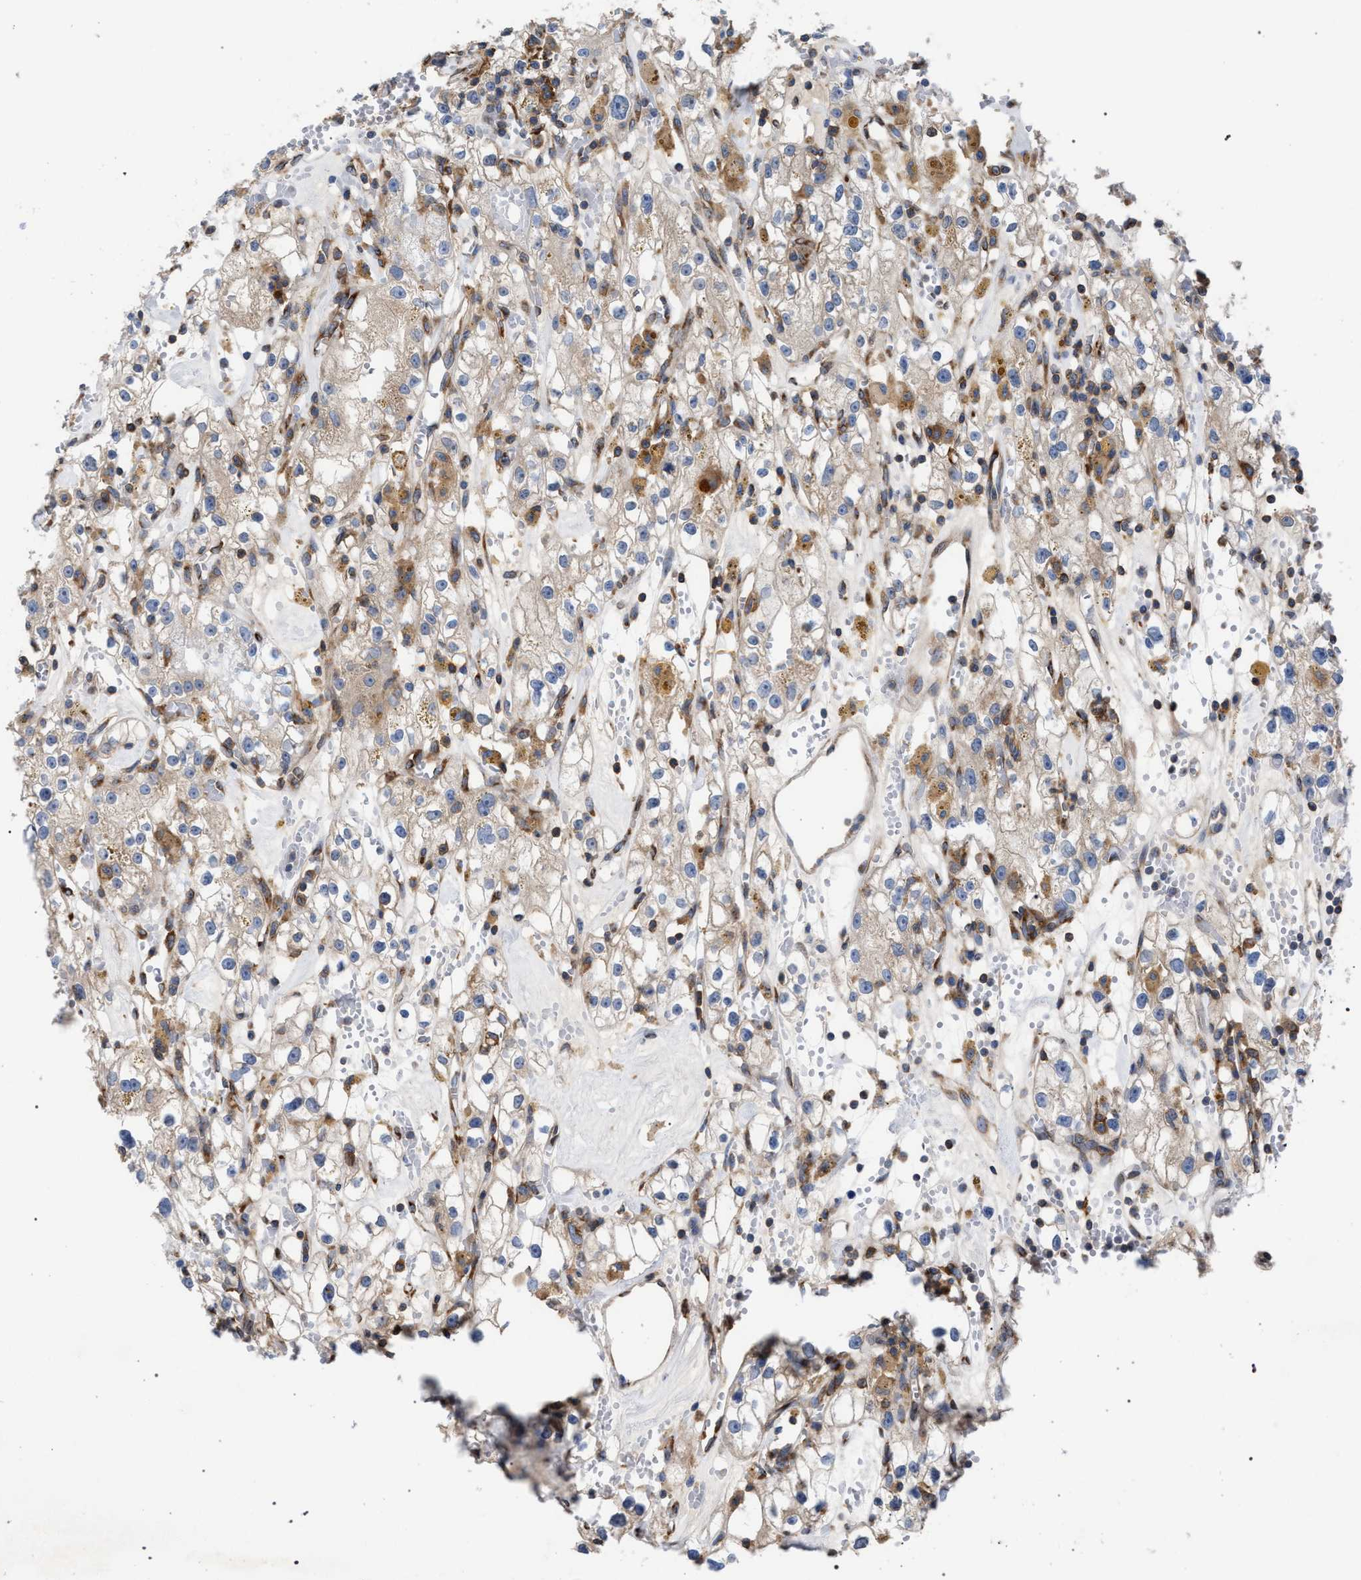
{"staining": {"intensity": "moderate", "quantity": "<25%", "location": "cytoplasmic/membranous"}, "tissue": "renal cancer", "cell_type": "Tumor cells", "image_type": "cancer", "snomed": [{"axis": "morphology", "description": "Adenocarcinoma, NOS"}, {"axis": "topography", "description": "Kidney"}], "caption": "A photomicrograph of human adenocarcinoma (renal) stained for a protein demonstrates moderate cytoplasmic/membranous brown staining in tumor cells.", "gene": "CDR2L", "patient": {"sex": "male", "age": 56}}